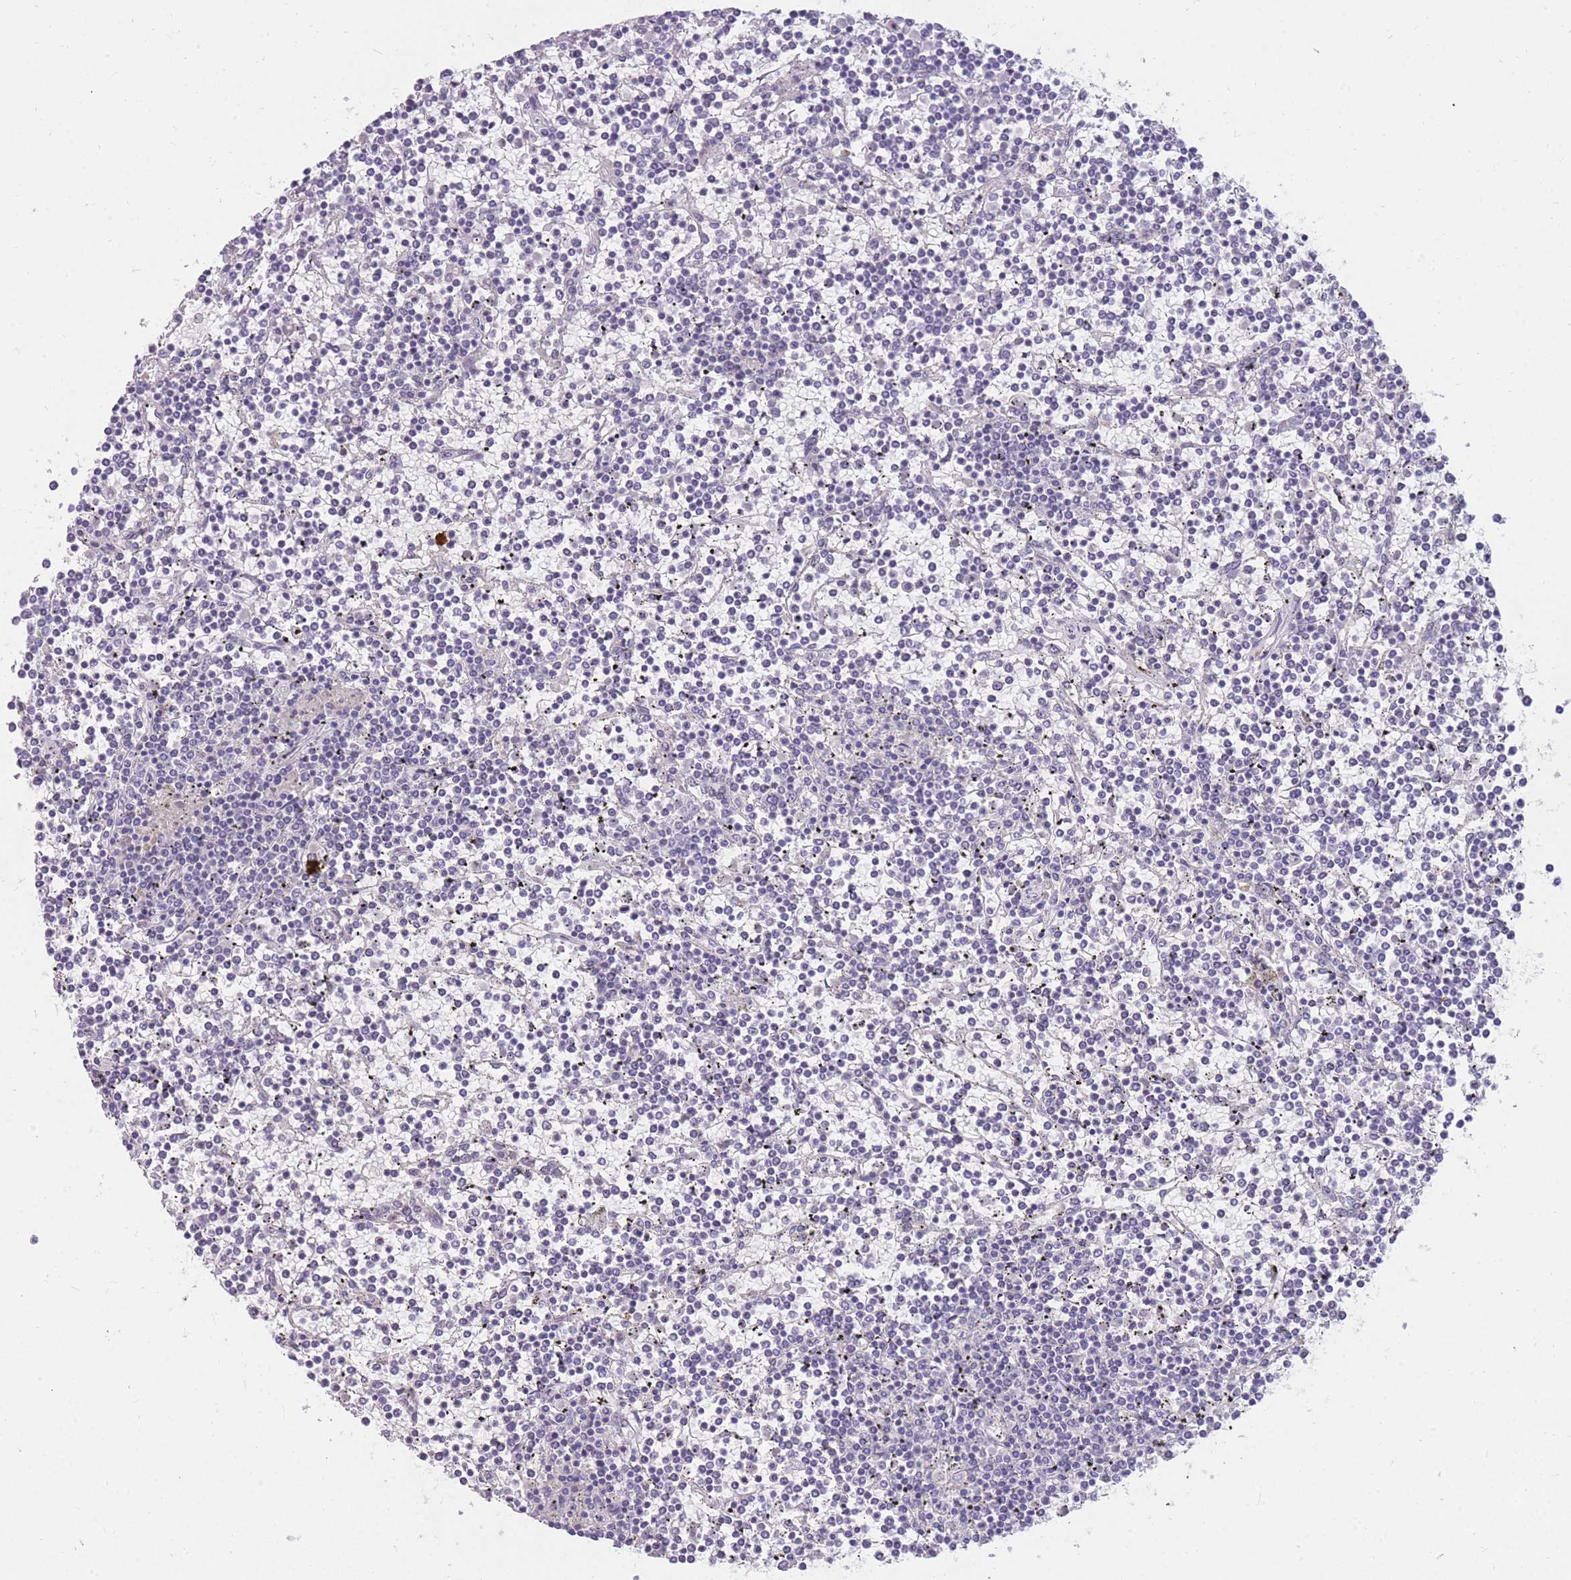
{"staining": {"intensity": "negative", "quantity": "none", "location": "none"}, "tissue": "lymphoma", "cell_type": "Tumor cells", "image_type": "cancer", "snomed": [{"axis": "morphology", "description": "Malignant lymphoma, non-Hodgkin's type, Low grade"}, {"axis": "topography", "description": "Spleen"}], "caption": "Immunohistochemical staining of malignant lymphoma, non-Hodgkin's type (low-grade) exhibits no significant expression in tumor cells. (Brightfield microscopy of DAB immunohistochemistry at high magnification).", "gene": "TPSD1", "patient": {"sex": "female", "age": 19}}